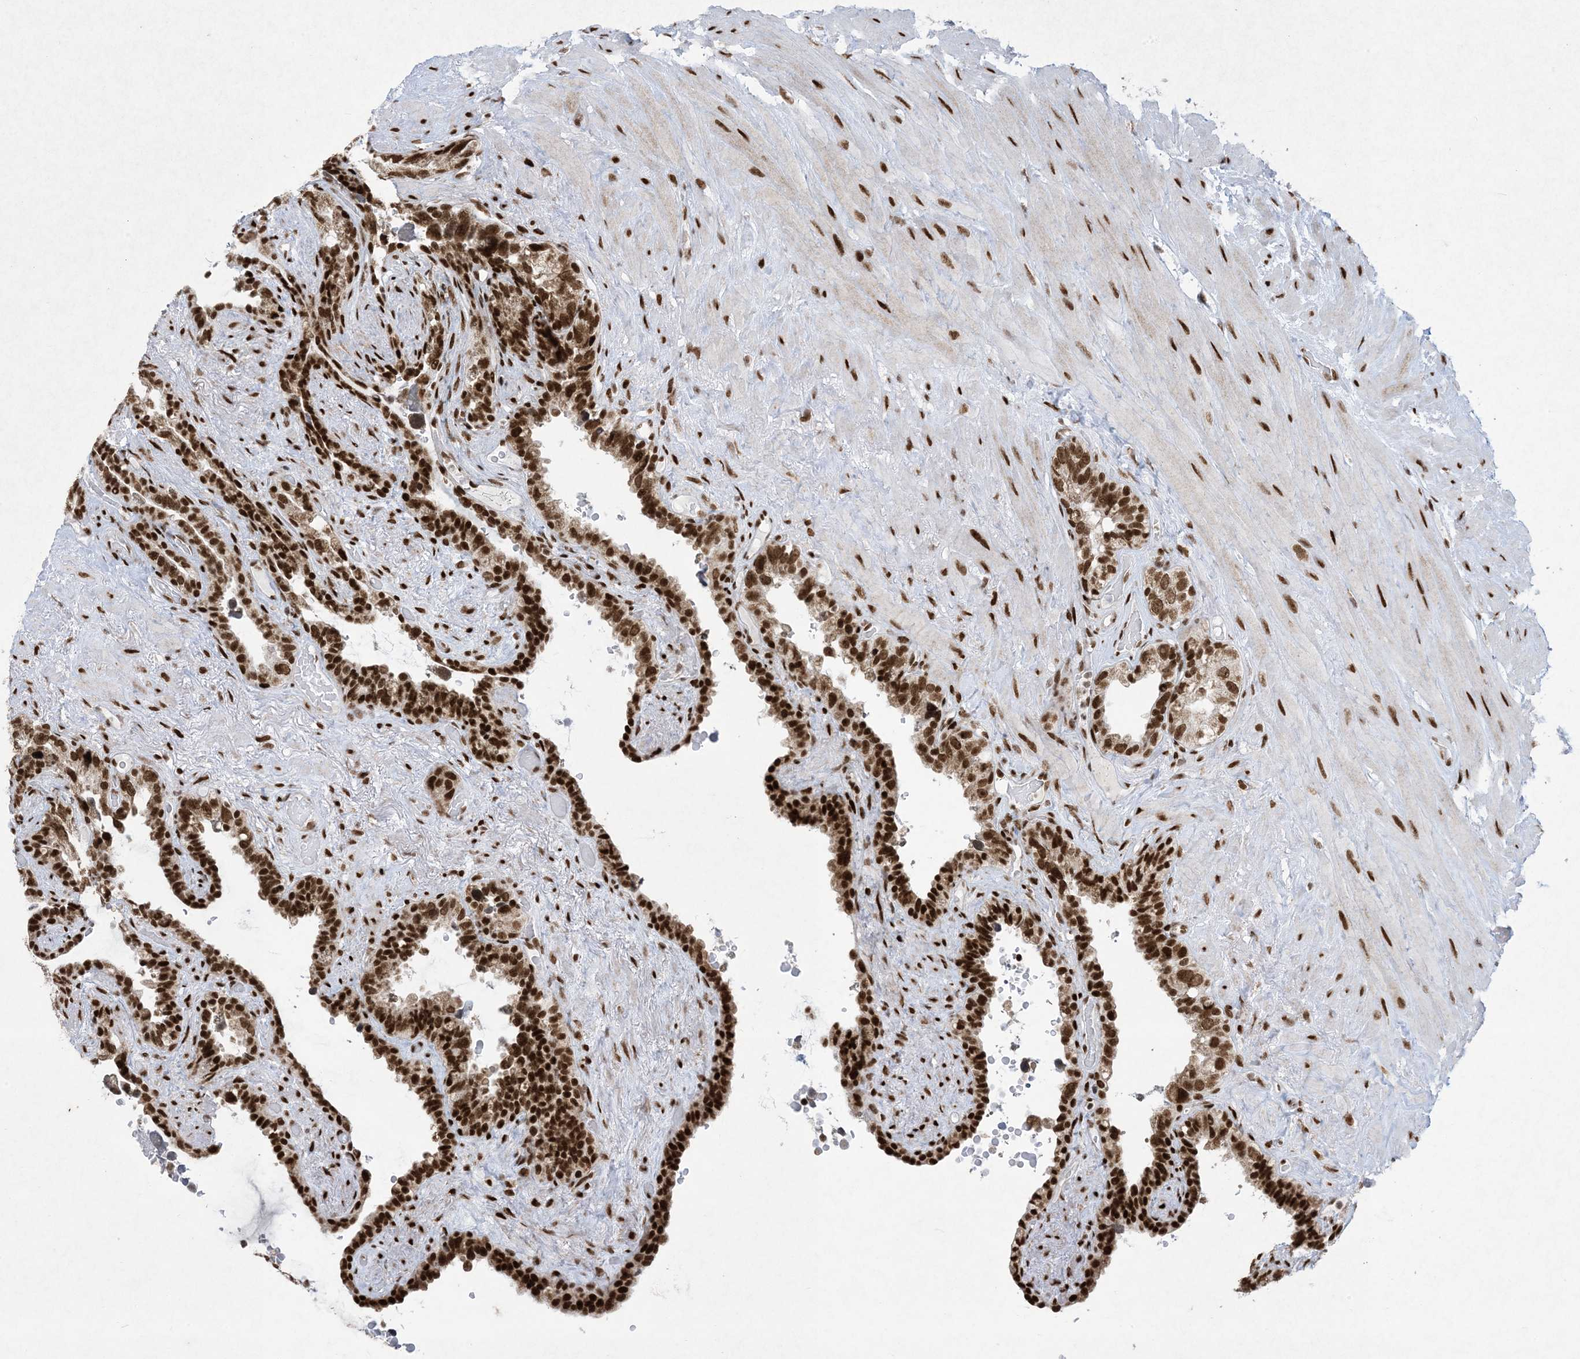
{"staining": {"intensity": "strong", "quantity": ">75%", "location": "nuclear"}, "tissue": "seminal vesicle", "cell_type": "Glandular cells", "image_type": "normal", "snomed": [{"axis": "morphology", "description": "Normal tissue, NOS"}, {"axis": "topography", "description": "Seminal veicle"}], "caption": "An immunohistochemistry histopathology image of normal tissue is shown. Protein staining in brown labels strong nuclear positivity in seminal vesicle within glandular cells.", "gene": "PKNOX2", "patient": {"sex": "male", "age": 80}}